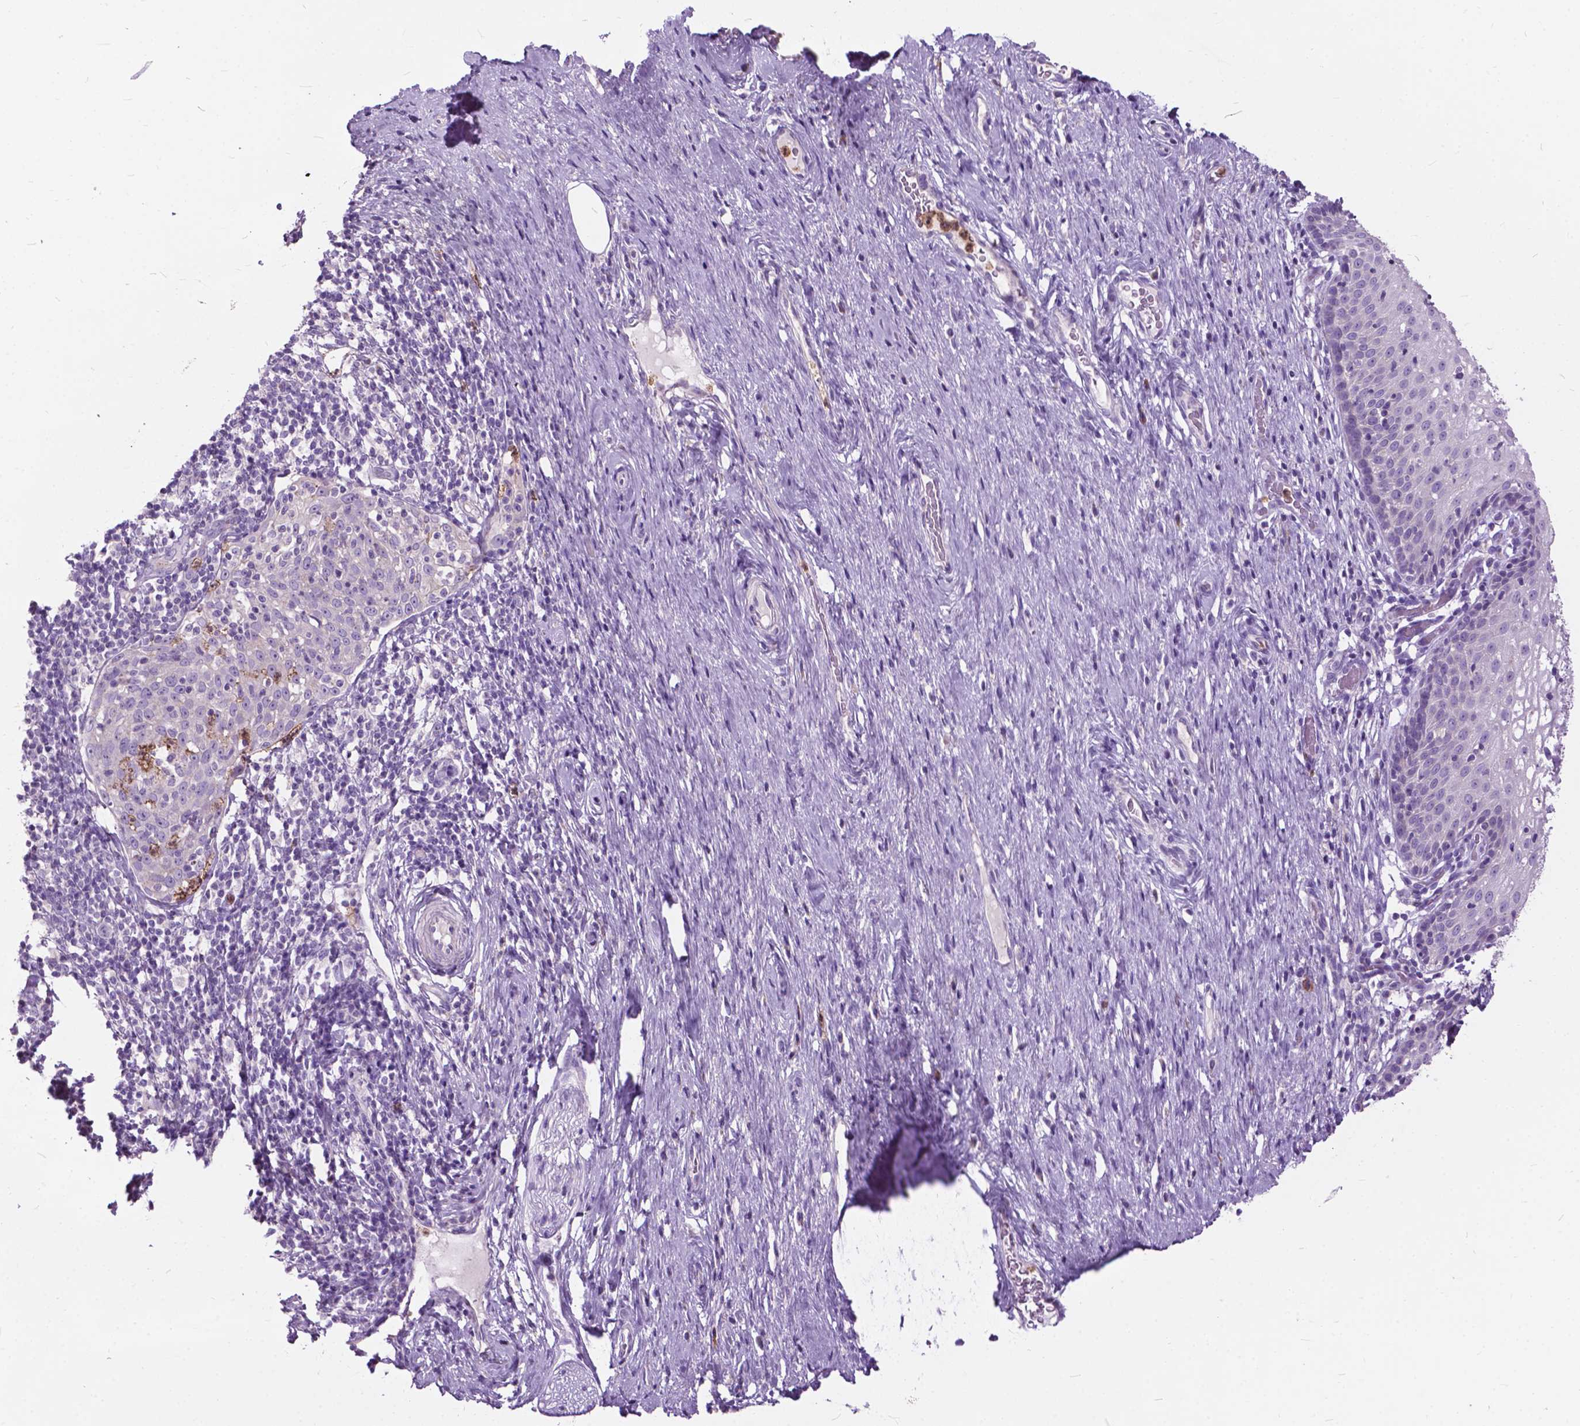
{"staining": {"intensity": "negative", "quantity": "none", "location": "none"}, "tissue": "cervical cancer", "cell_type": "Tumor cells", "image_type": "cancer", "snomed": [{"axis": "morphology", "description": "Squamous cell carcinoma, NOS"}, {"axis": "topography", "description": "Cervix"}], "caption": "A high-resolution image shows immunohistochemistry (IHC) staining of cervical squamous cell carcinoma, which demonstrates no significant positivity in tumor cells.", "gene": "PRR35", "patient": {"sex": "female", "age": 51}}